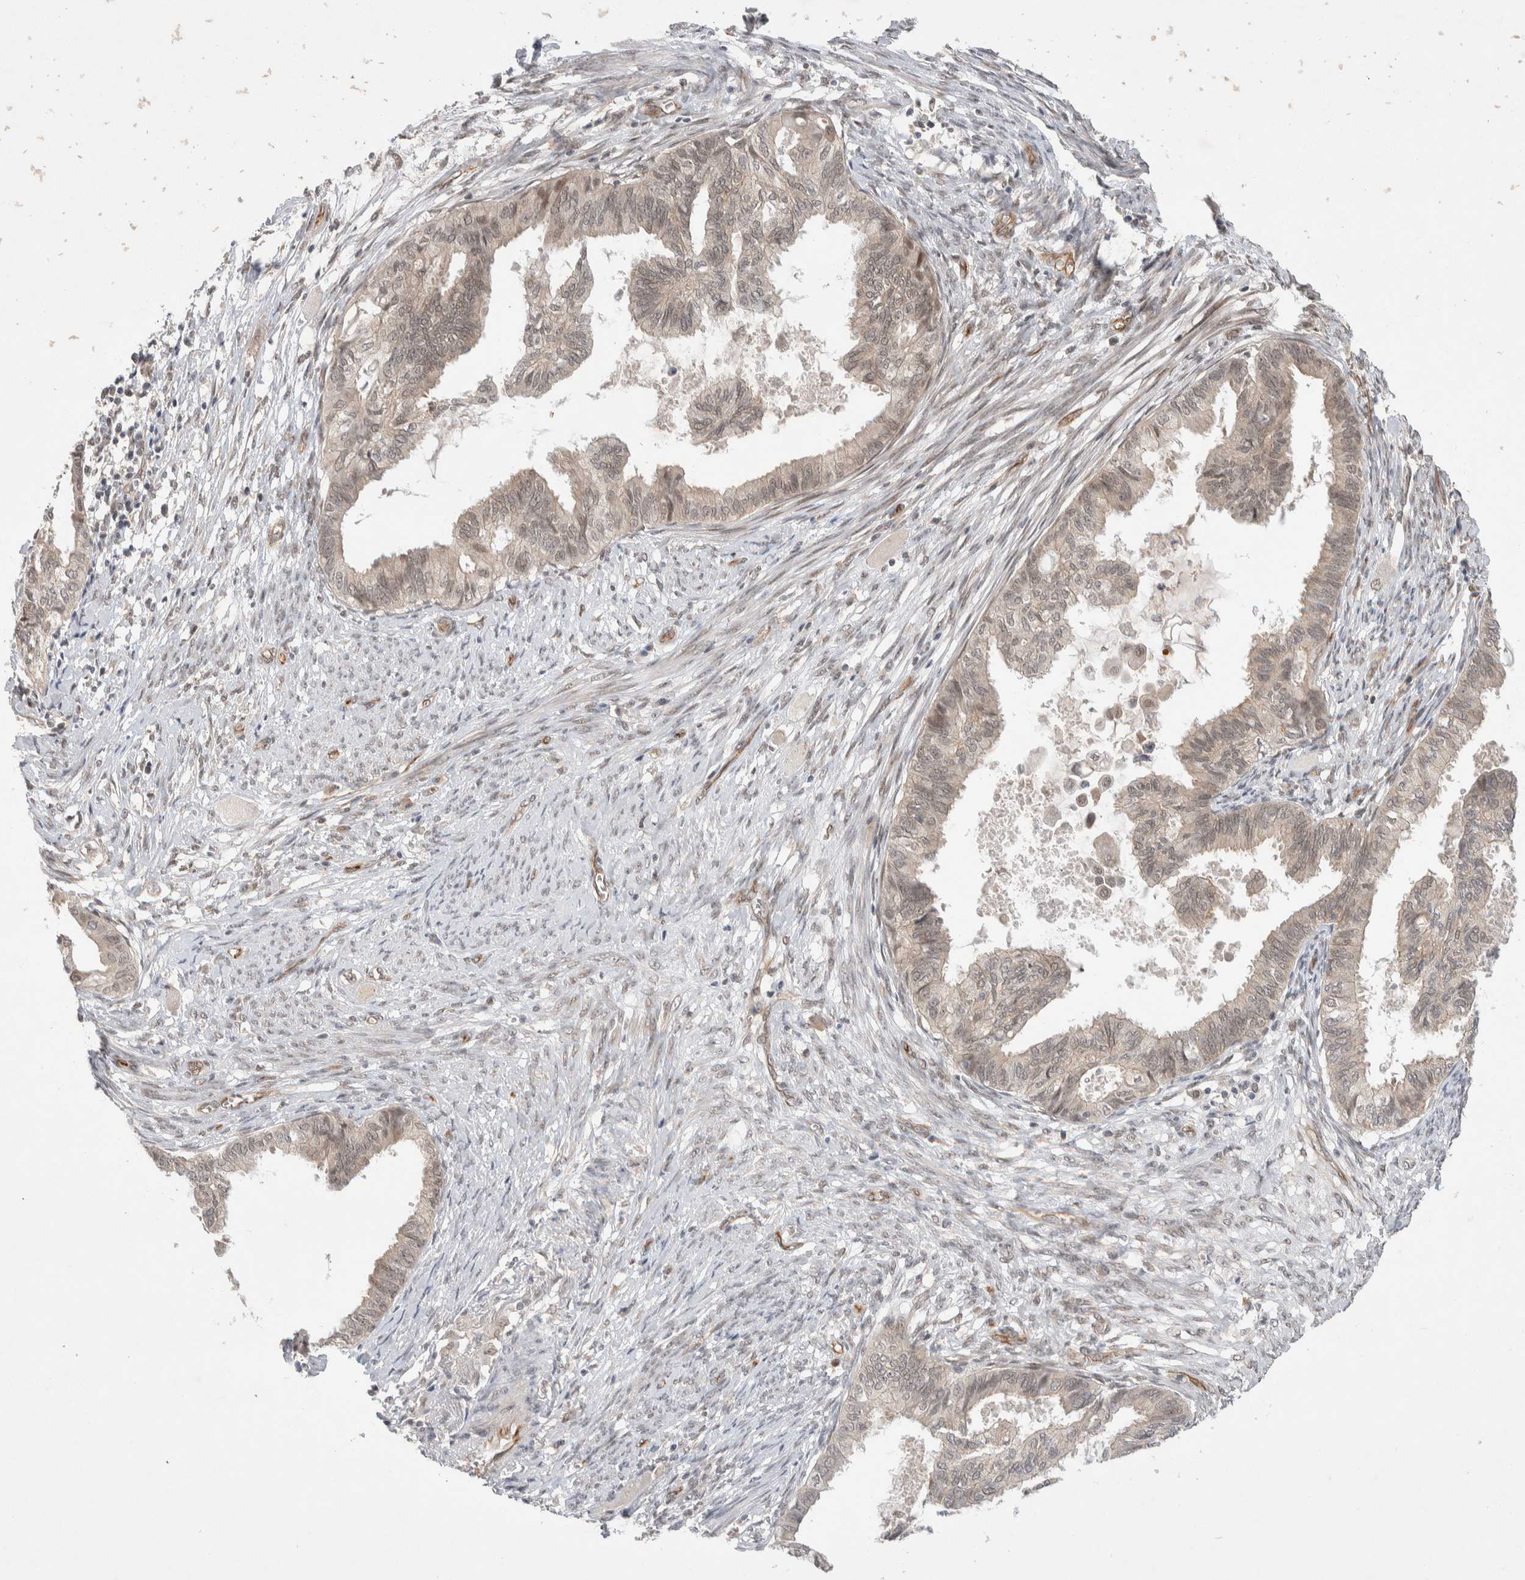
{"staining": {"intensity": "weak", "quantity": "<25%", "location": "cytoplasmic/membranous"}, "tissue": "cervical cancer", "cell_type": "Tumor cells", "image_type": "cancer", "snomed": [{"axis": "morphology", "description": "Normal tissue, NOS"}, {"axis": "morphology", "description": "Adenocarcinoma, NOS"}, {"axis": "topography", "description": "Cervix"}, {"axis": "topography", "description": "Endometrium"}], "caption": "Immunohistochemistry (IHC) of human cervical adenocarcinoma exhibits no expression in tumor cells. Brightfield microscopy of immunohistochemistry stained with DAB (brown) and hematoxylin (blue), captured at high magnification.", "gene": "ZNF704", "patient": {"sex": "female", "age": 86}}